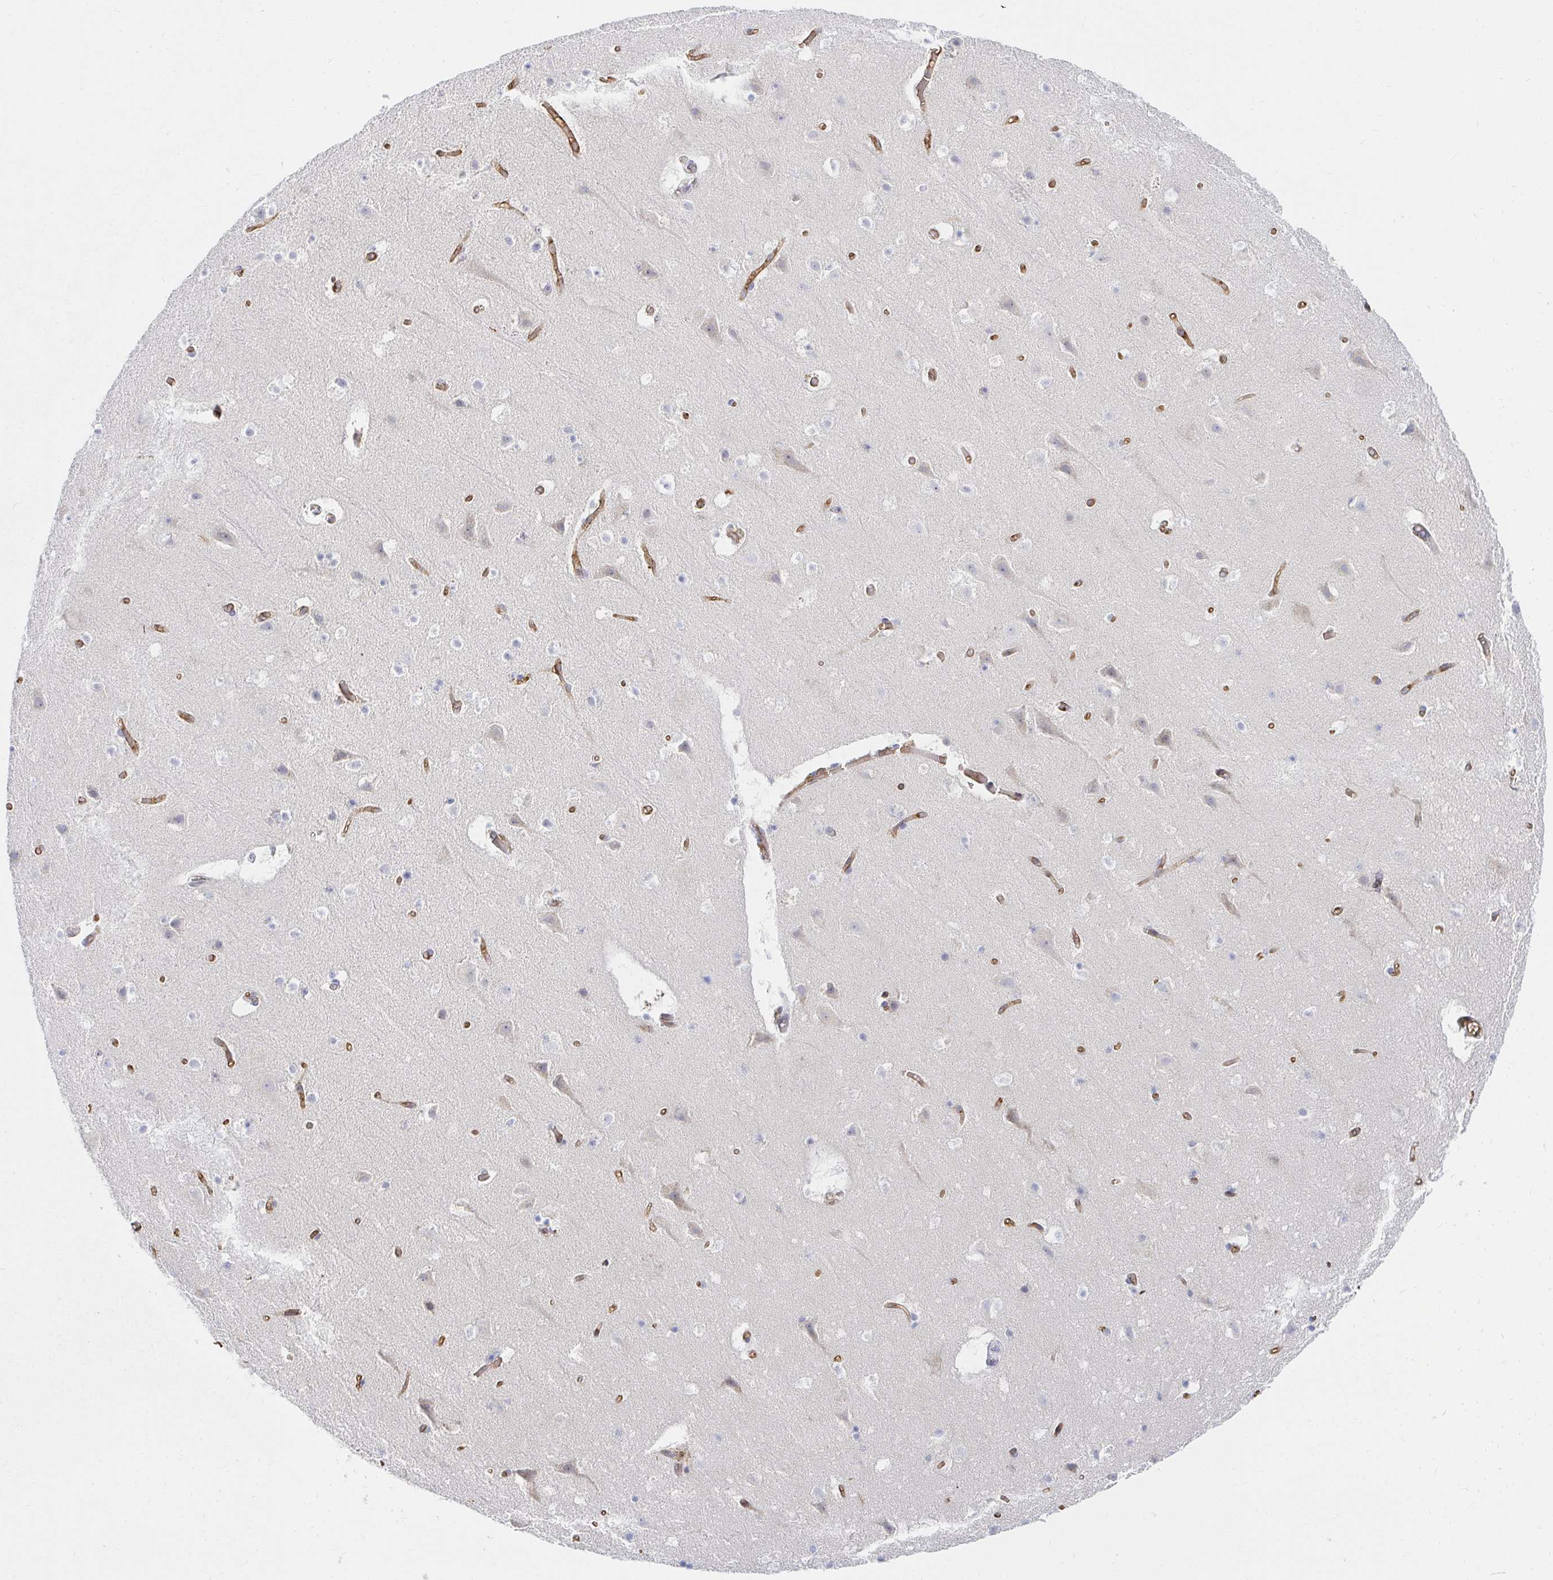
{"staining": {"intensity": "moderate", "quantity": ">75%", "location": "cytoplasmic/membranous"}, "tissue": "cerebral cortex", "cell_type": "Endothelial cells", "image_type": "normal", "snomed": [{"axis": "morphology", "description": "Normal tissue, NOS"}, {"axis": "topography", "description": "Cerebral cortex"}], "caption": "Protein staining reveals moderate cytoplasmic/membranous staining in about >75% of endothelial cells in unremarkable cerebral cortex.", "gene": "COL28A1", "patient": {"sex": "female", "age": 42}}